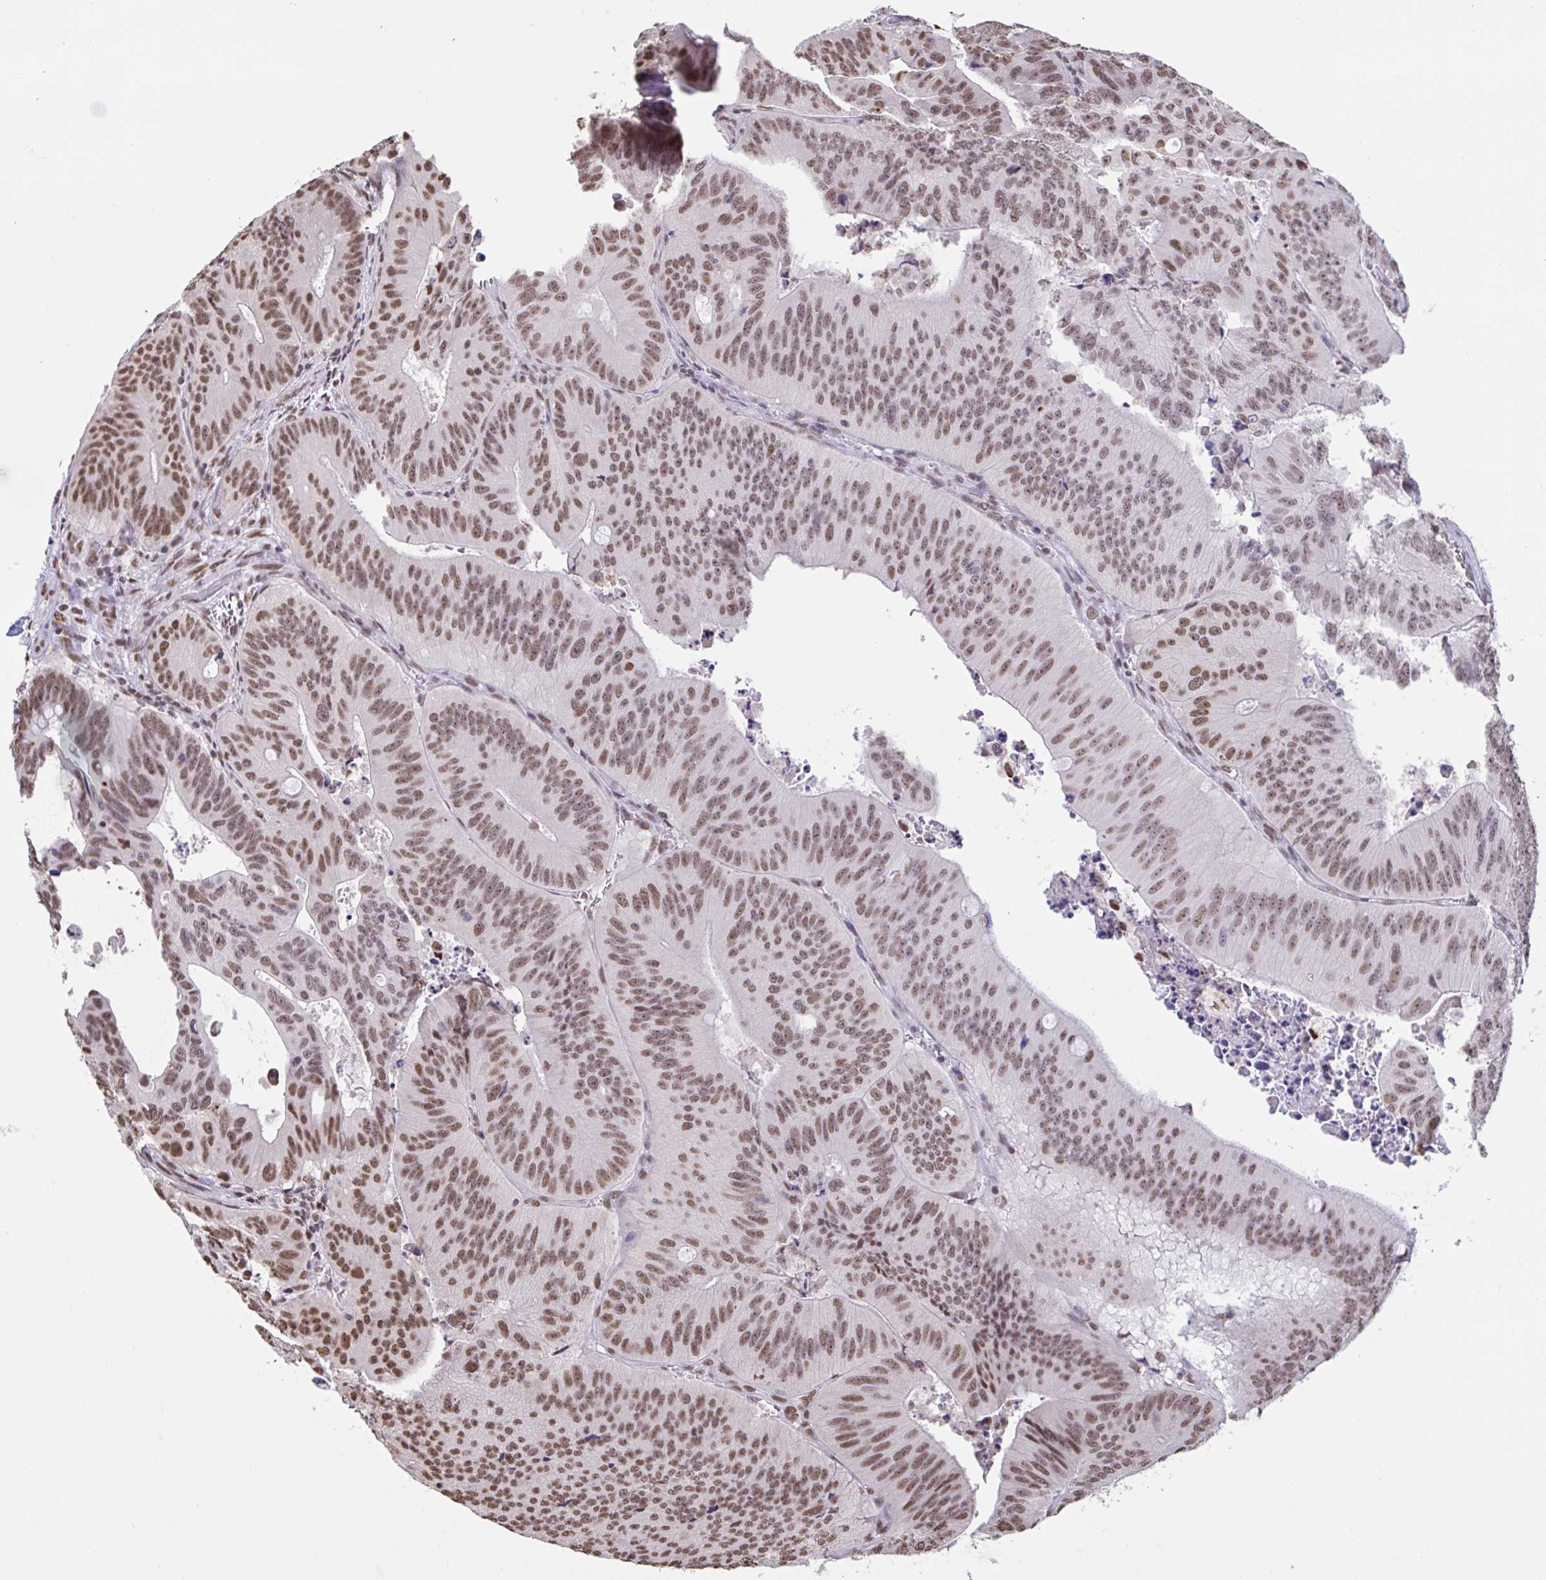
{"staining": {"intensity": "moderate", "quantity": ">75%", "location": "nuclear"}, "tissue": "colorectal cancer", "cell_type": "Tumor cells", "image_type": "cancer", "snomed": [{"axis": "morphology", "description": "Adenocarcinoma, NOS"}, {"axis": "topography", "description": "Colon"}], "caption": "About >75% of tumor cells in human colorectal cancer (adenocarcinoma) display moderate nuclear protein positivity as visualized by brown immunohistochemical staining.", "gene": "HNRNPDL", "patient": {"sex": "male", "age": 62}}